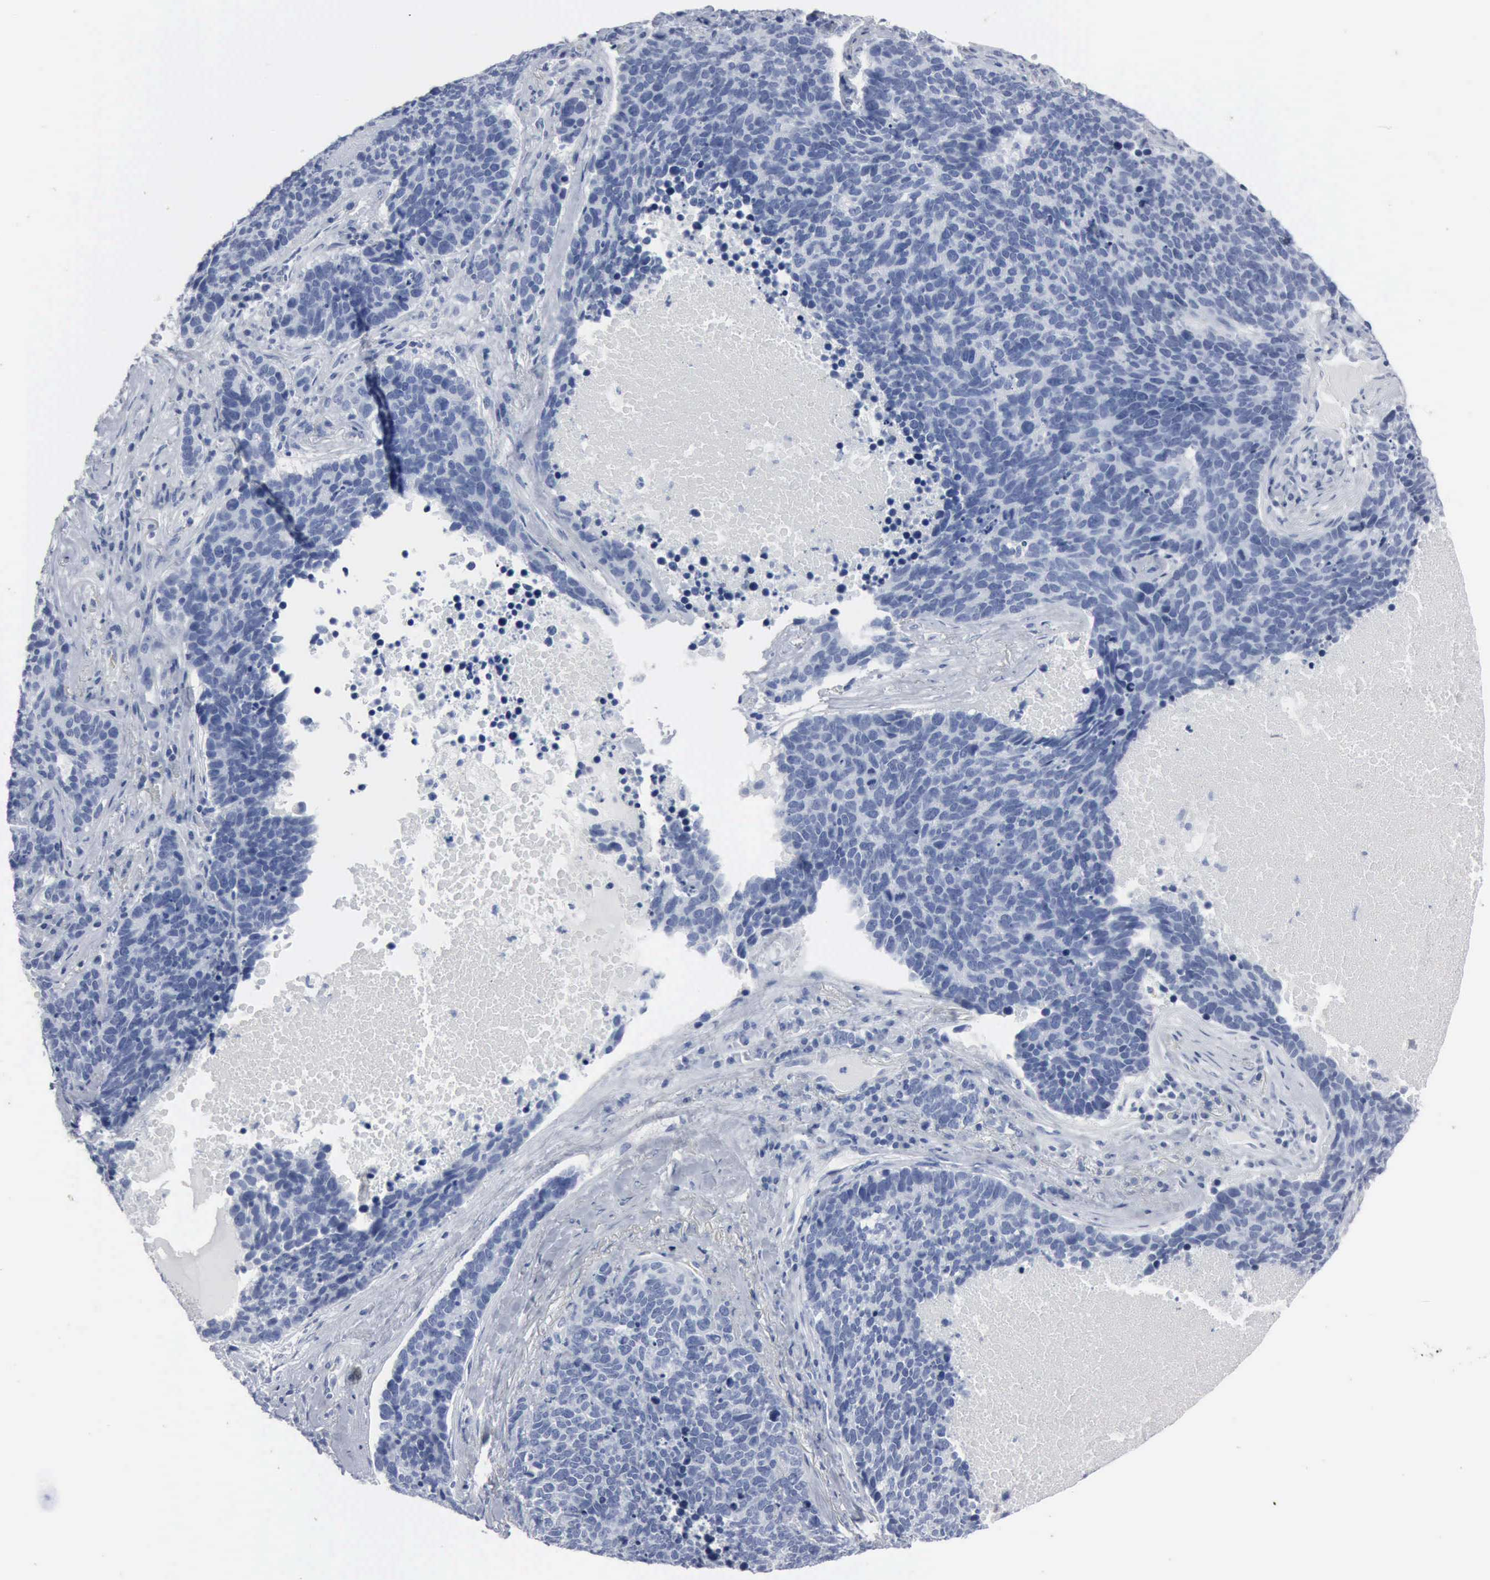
{"staining": {"intensity": "negative", "quantity": "none", "location": "none"}, "tissue": "lung cancer", "cell_type": "Tumor cells", "image_type": "cancer", "snomed": [{"axis": "morphology", "description": "Neoplasm, malignant, NOS"}, {"axis": "topography", "description": "Lung"}], "caption": "Immunohistochemistry (IHC) image of human lung cancer stained for a protein (brown), which shows no expression in tumor cells.", "gene": "DMD", "patient": {"sex": "female", "age": 75}}